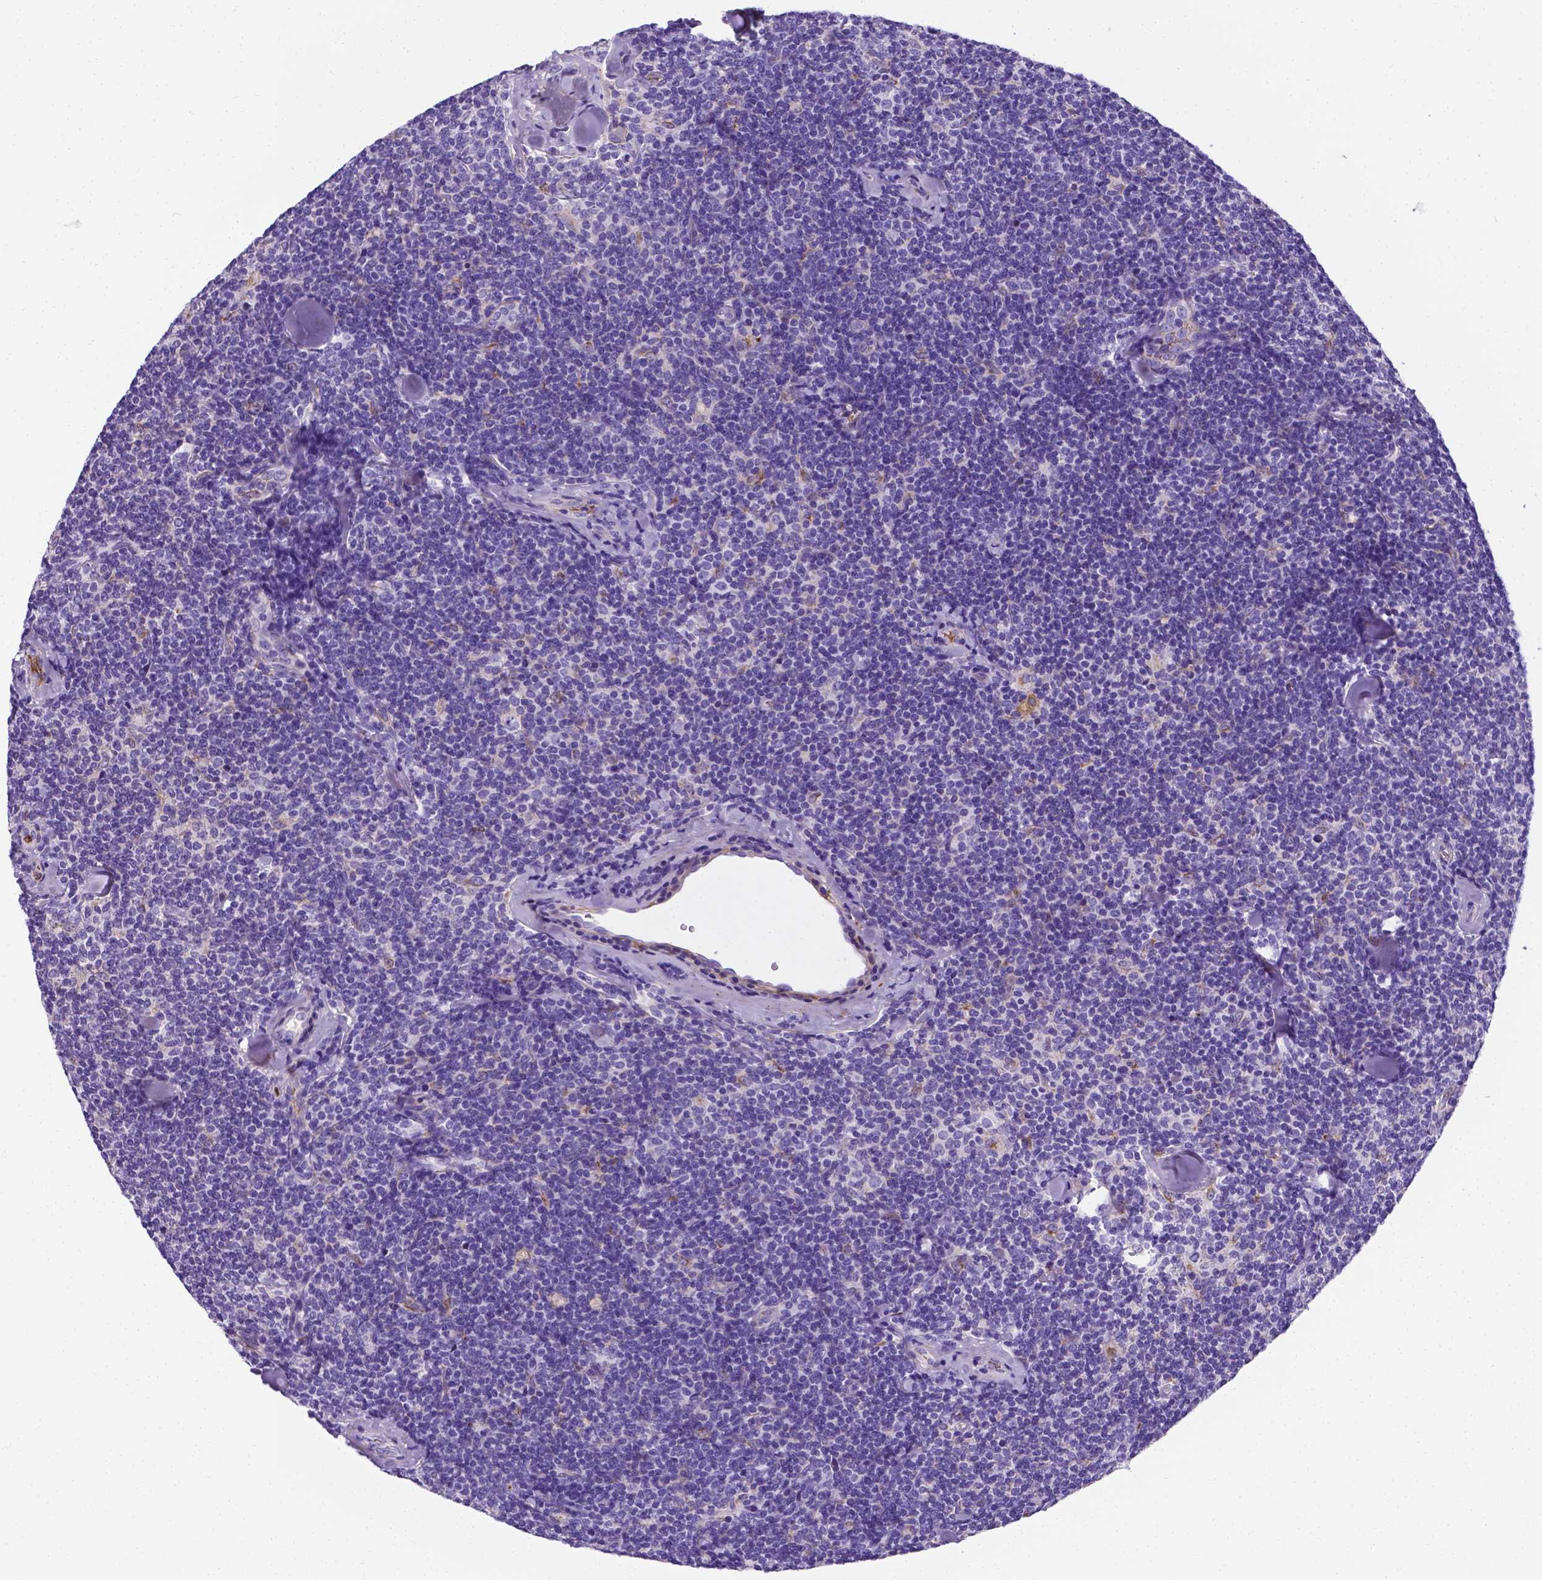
{"staining": {"intensity": "negative", "quantity": "none", "location": "none"}, "tissue": "lymphoma", "cell_type": "Tumor cells", "image_type": "cancer", "snomed": [{"axis": "morphology", "description": "Malignant lymphoma, non-Hodgkin's type, Low grade"}, {"axis": "topography", "description": "Lymph node"}], "caption": "Immunohistochemical staining of lymphoma reveals no significant staining in tumor cells.", "gene": "APOE", "patient": {"sex": "female", "age": 56}}